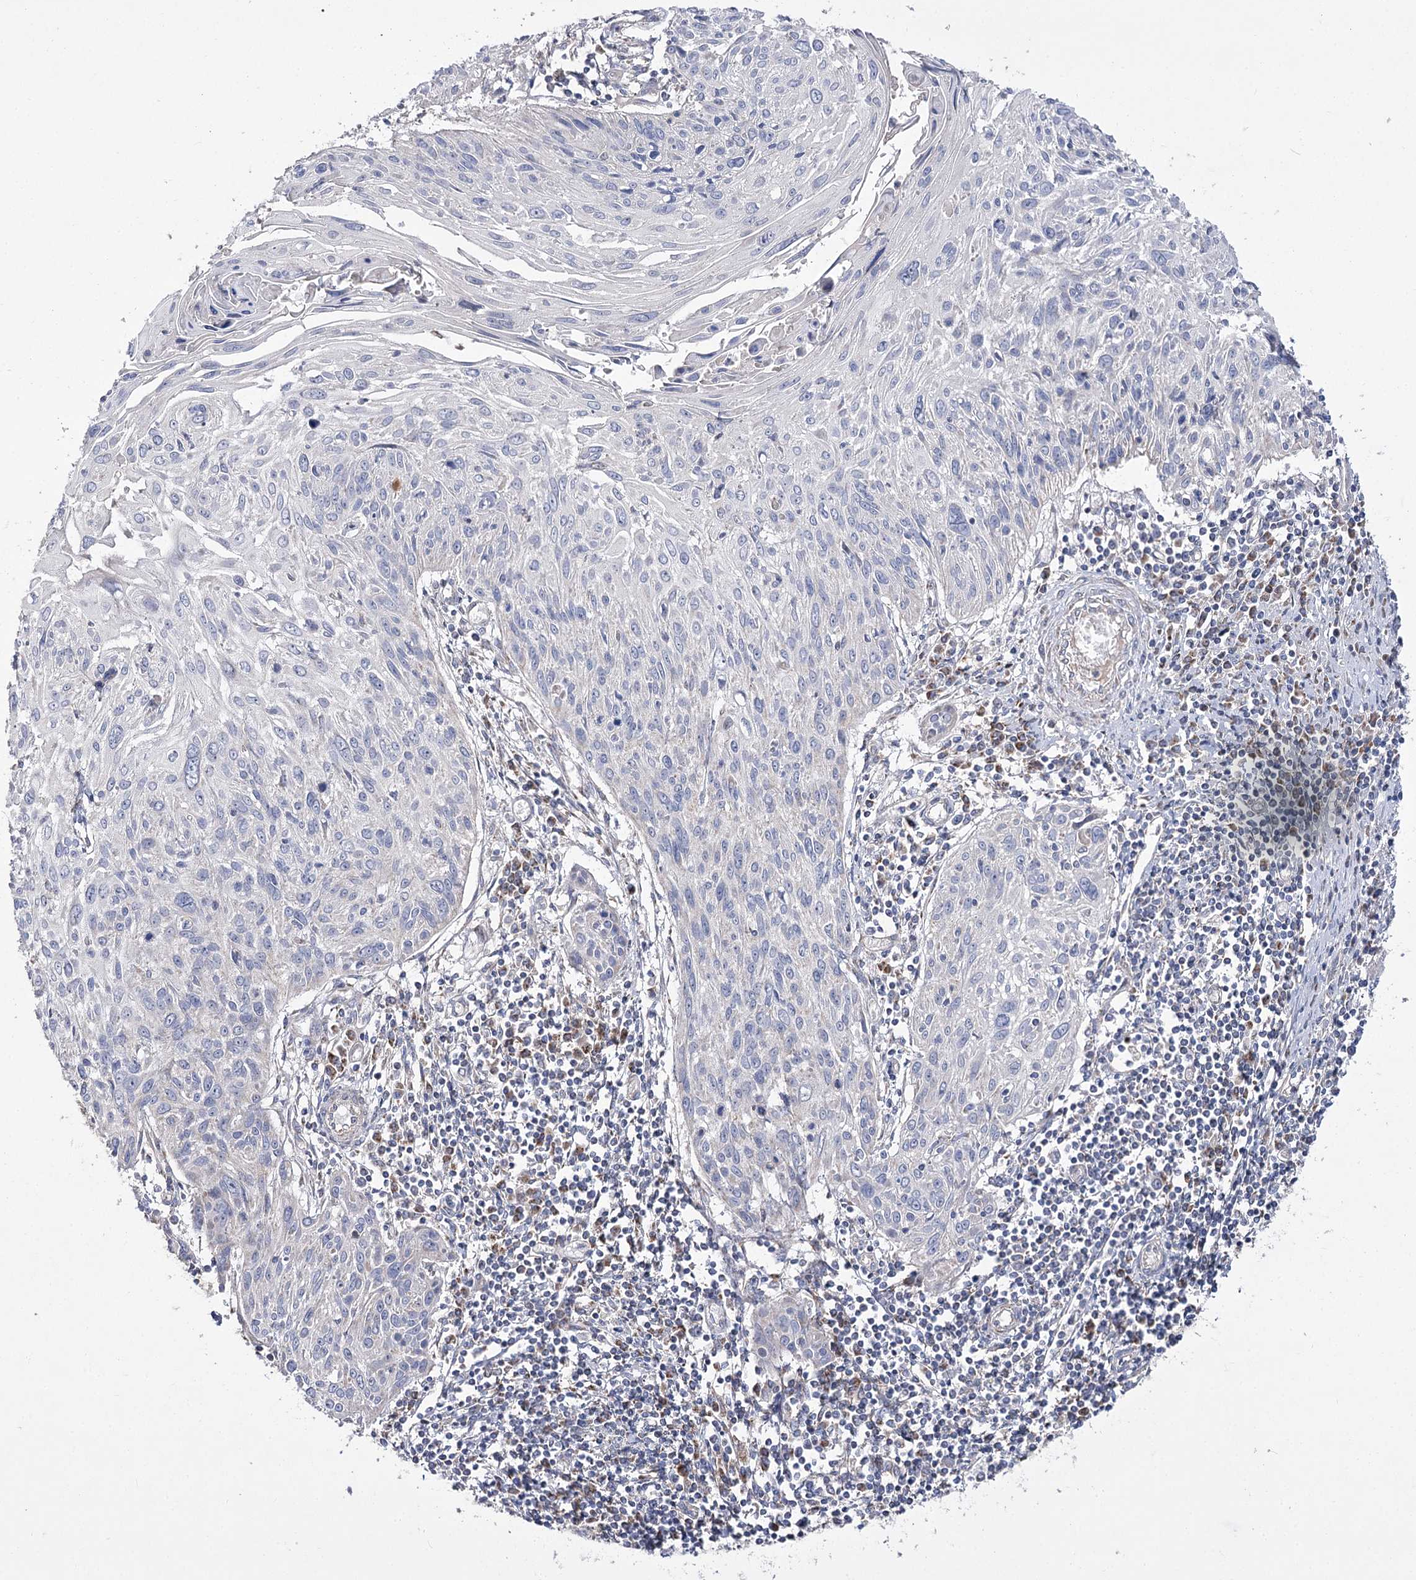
{"staining": {"intensity": "negative", "quantity": "none", "location": "none"}, "tissue": "cervical cancer", "cell_type": "Tumor cells", "image_type": "cancer", "snomed": [{"axis": "morphology", "description": "Squamous cell carcinoma, NOS"}, {"axis": "topography", "description": "Cervix"}], "caption": "The immunohistochemistry image has no significant expression in tumor cells of cervical cancer (squamous cell carcinoma) tissue. (DAB IHC visualized using brightfield microscopy, high magnification).", "gene": "NADK2", "patient": {"sex": "female", "age": 51}}